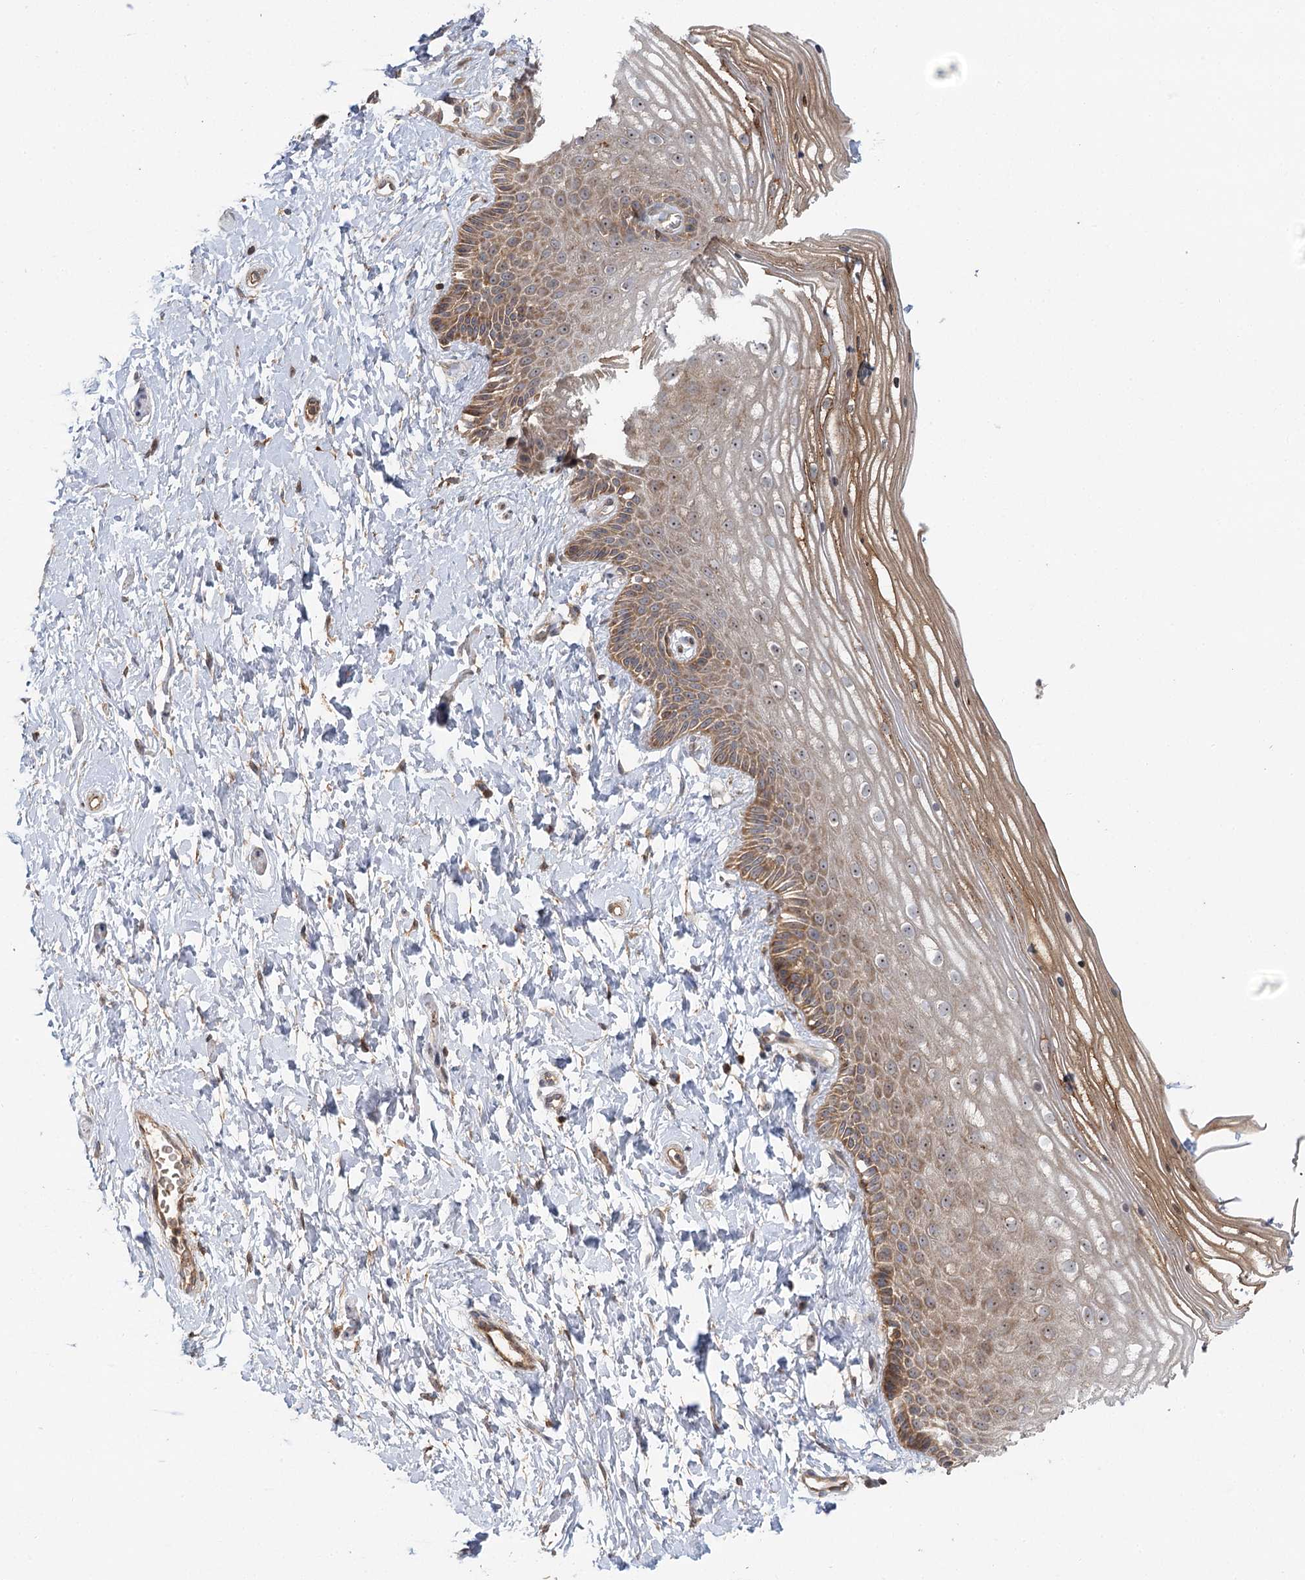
{"staining": {"intensity": "moderate", "quantity": ">75%", "location": "cytoplasmic/membranous,nuclear"}, "tissue": "vagina", "cell_type": "Squamous epithelial cells", "image_type": "normal", "snomed": [{"axis": "morphology", "description": "Normal tissue, NOS"}, {"axis": "topography", "description": "Vagina"}, {"axis": "topography", "description": "Cervix"}], "caption": "This micrograph displays benign vagina stained with immunohistochemistry to label a protein in brown. The cytoplasmic/membranous,nuclear of squamous epithelial cells show moderate positivity for the protein. Nuclei are counter-stained blue.", "gene": "ENSG00000273217", "patient": {"sex": "female", "age": 40}}